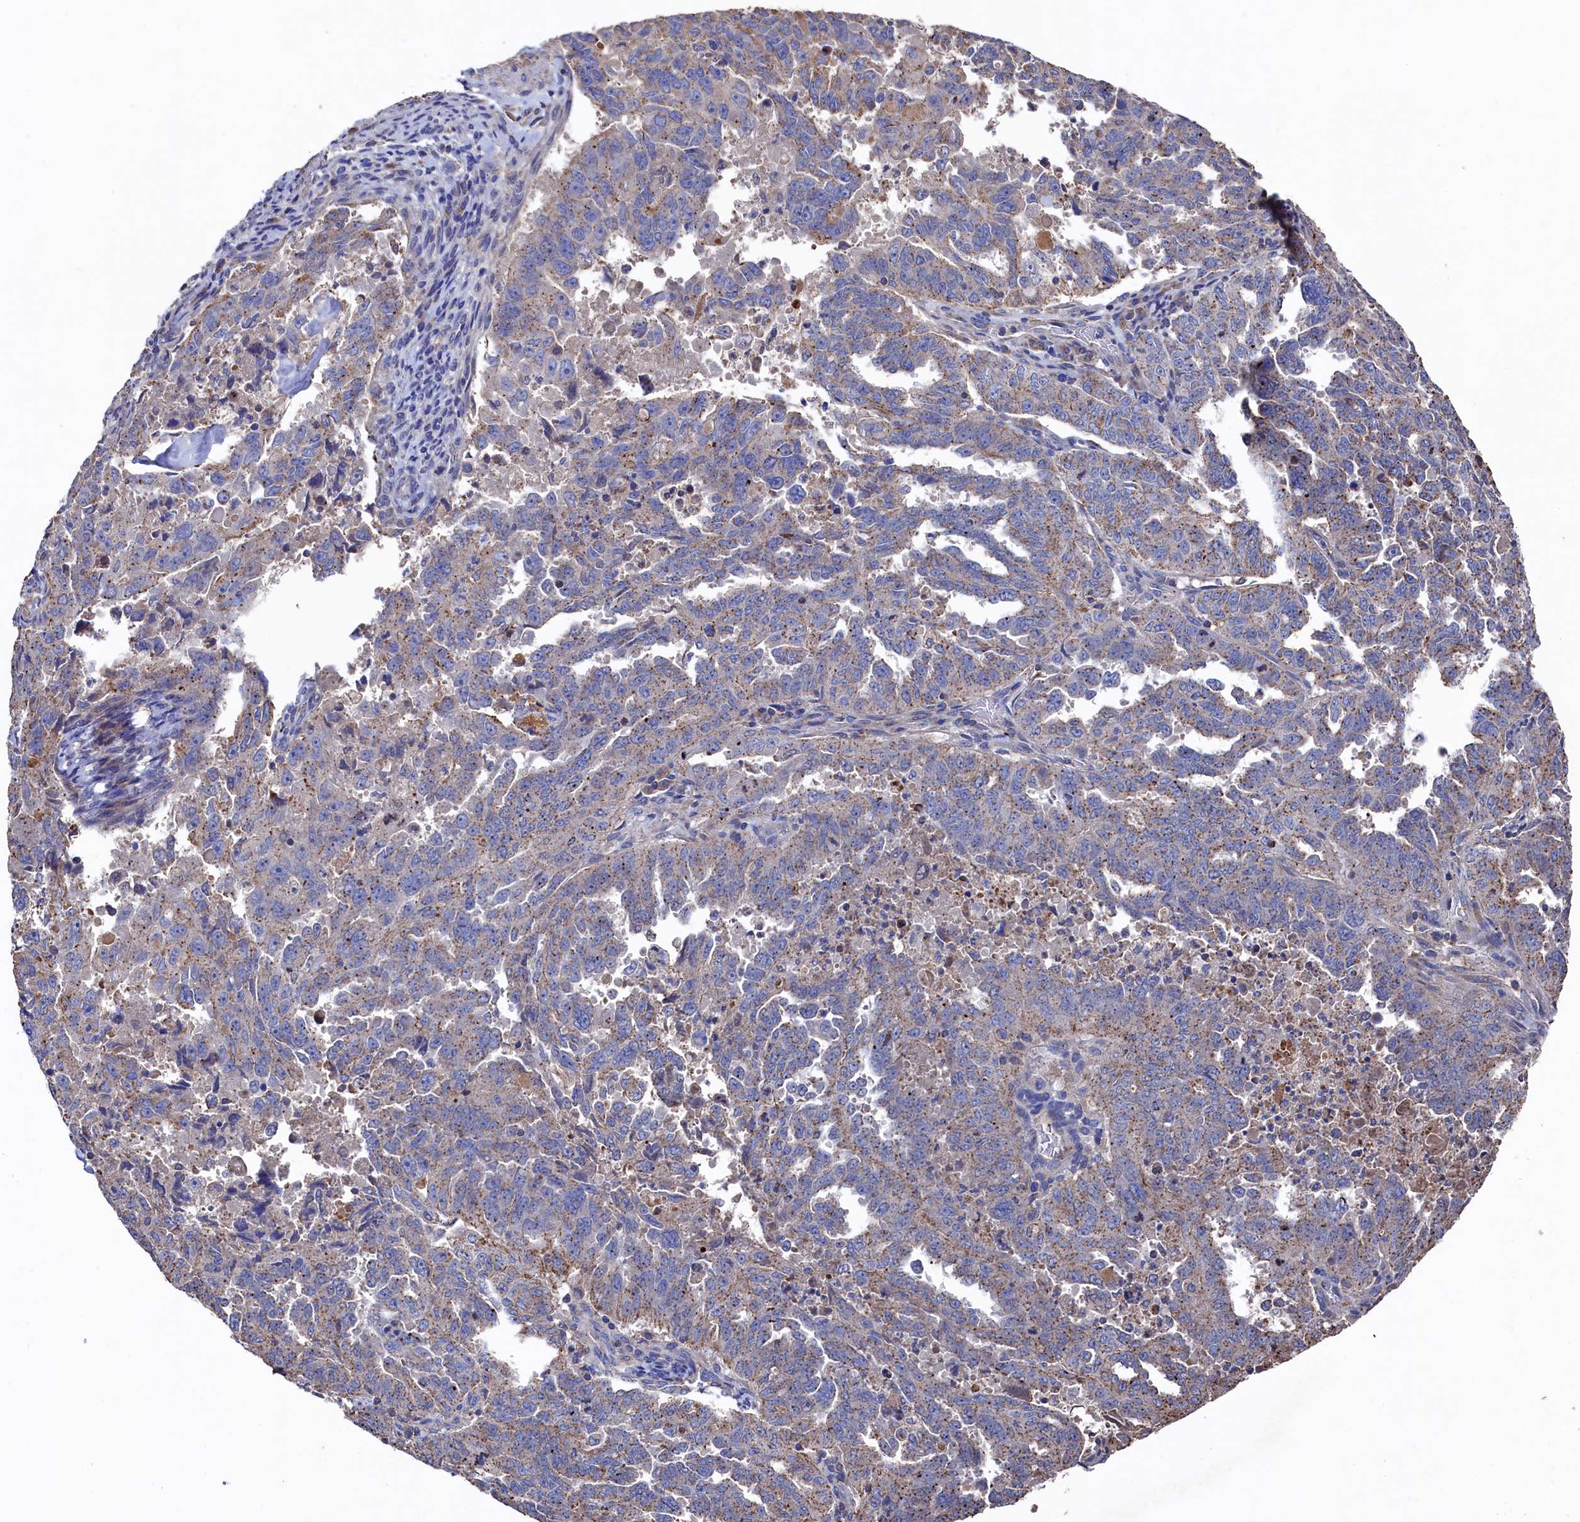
{"staining": {"intensity": "weak", "quantity": "<25%", "location": "cytoplasmic/membranous"}, "tissue": "endometrial cancer", "cell_type": "Tumor cells", "image_type": "cancer", "snomed": [{"axis": "morphology", "description": "Adenocarcinoma, NOS"}, {"axis": "topography", "description": "Endometrium"}], "caption": "Immunohistochemical staining of adenocarcinoma (endometrial) displays no significant positivity in tumor cells.", "gene": "TK2", "patient": {"sex": "female", "age": 65}}